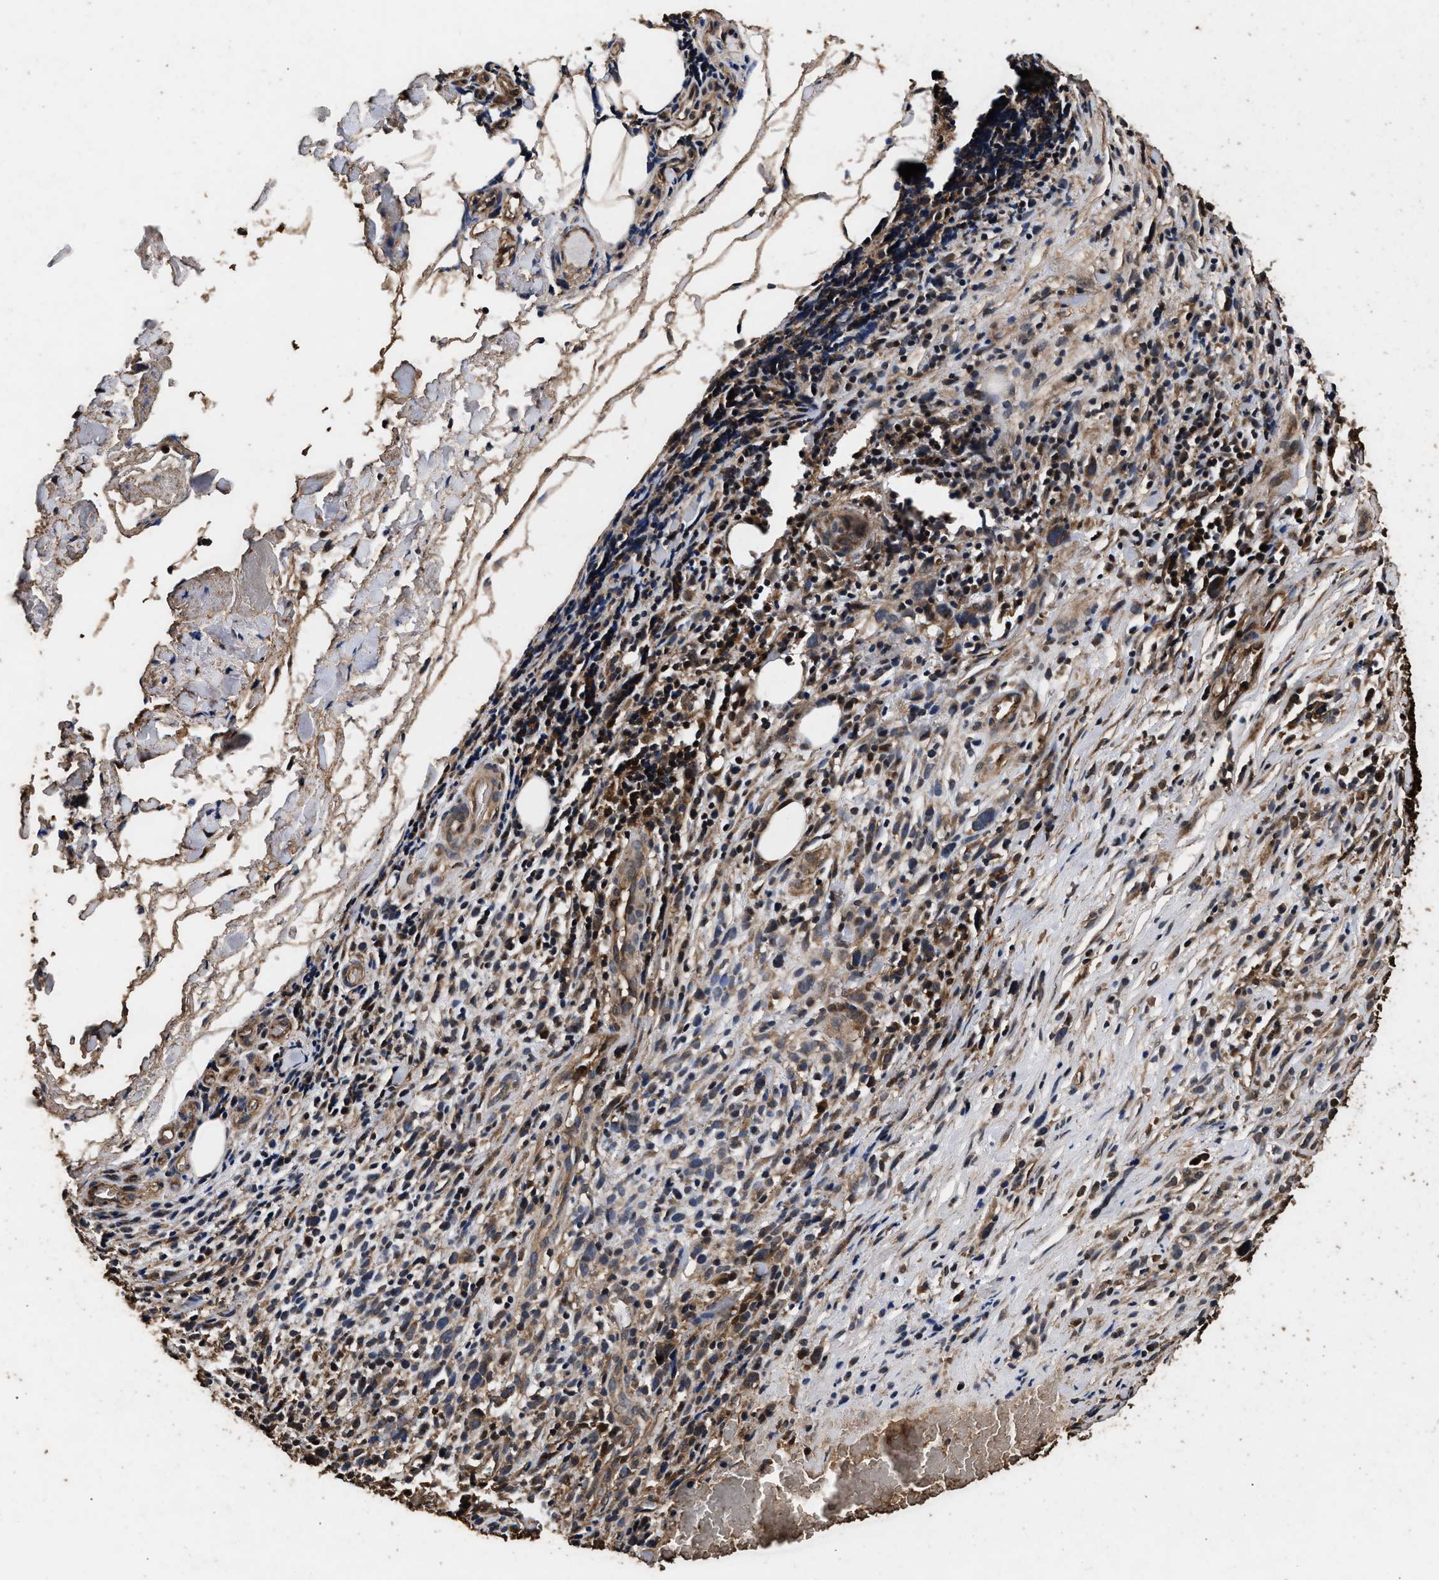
{"staining": {"intensity": "weak", "quantity": "25%-75%", "location": "cytoplasmic/membranous"}, "tissue": "melanoma", "cell_type": "Tumor cells", "image_type": "cancer", "snomed": [{"axis": "morphology", "description": "Malignant melanoma, NOS"}, {"axis": "topography", "description": "Skin"}], "caption": "Malignant melanoma tissue shows weak cytoplasmic/membranous staining in about 25%-75% of tumor cells, visualized by immunohistochemistry.", "gene": "KYAT1", "patient": {"sex": "female", "age": 55}}